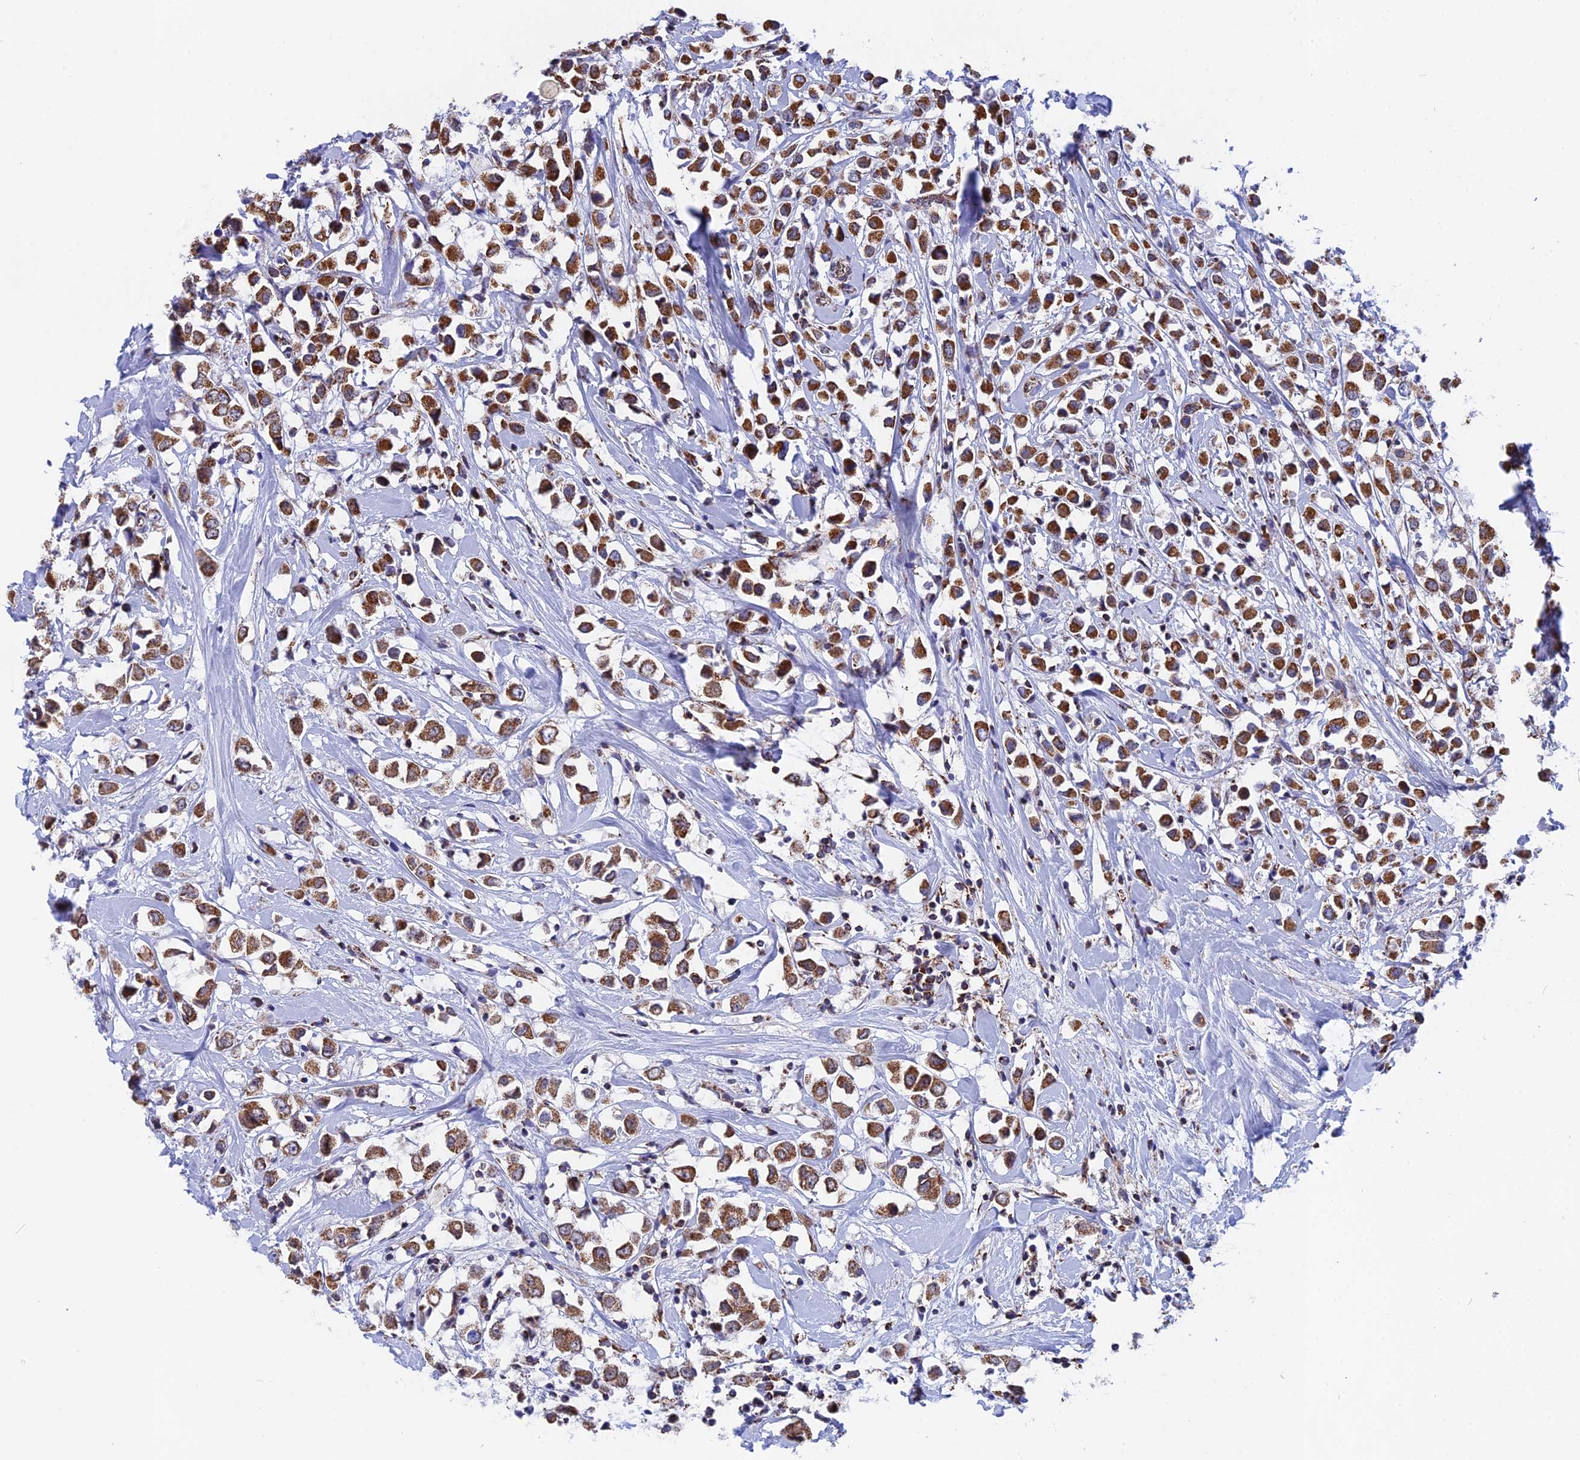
{"staining": {"intensity": "strong", "quantity": ">75%", "location": "cytoplasmic/membranous"}, "tissue": "breast cancer", "cell_type": "Tumor cells", "image_type": "cancer", "snomed": [{"axis": "morphology", "description": "Duct carcinoma"}, {"axis": "topography", "description": "Breast"}], "caption": "IHC of breast infiltrating ductal carcinoma shows high levels of strong cytoplasmic/membranous expression in about >75% of tumor cells.", "gene": "CDC16", "patient": {"sex": "female", "age": 61}}